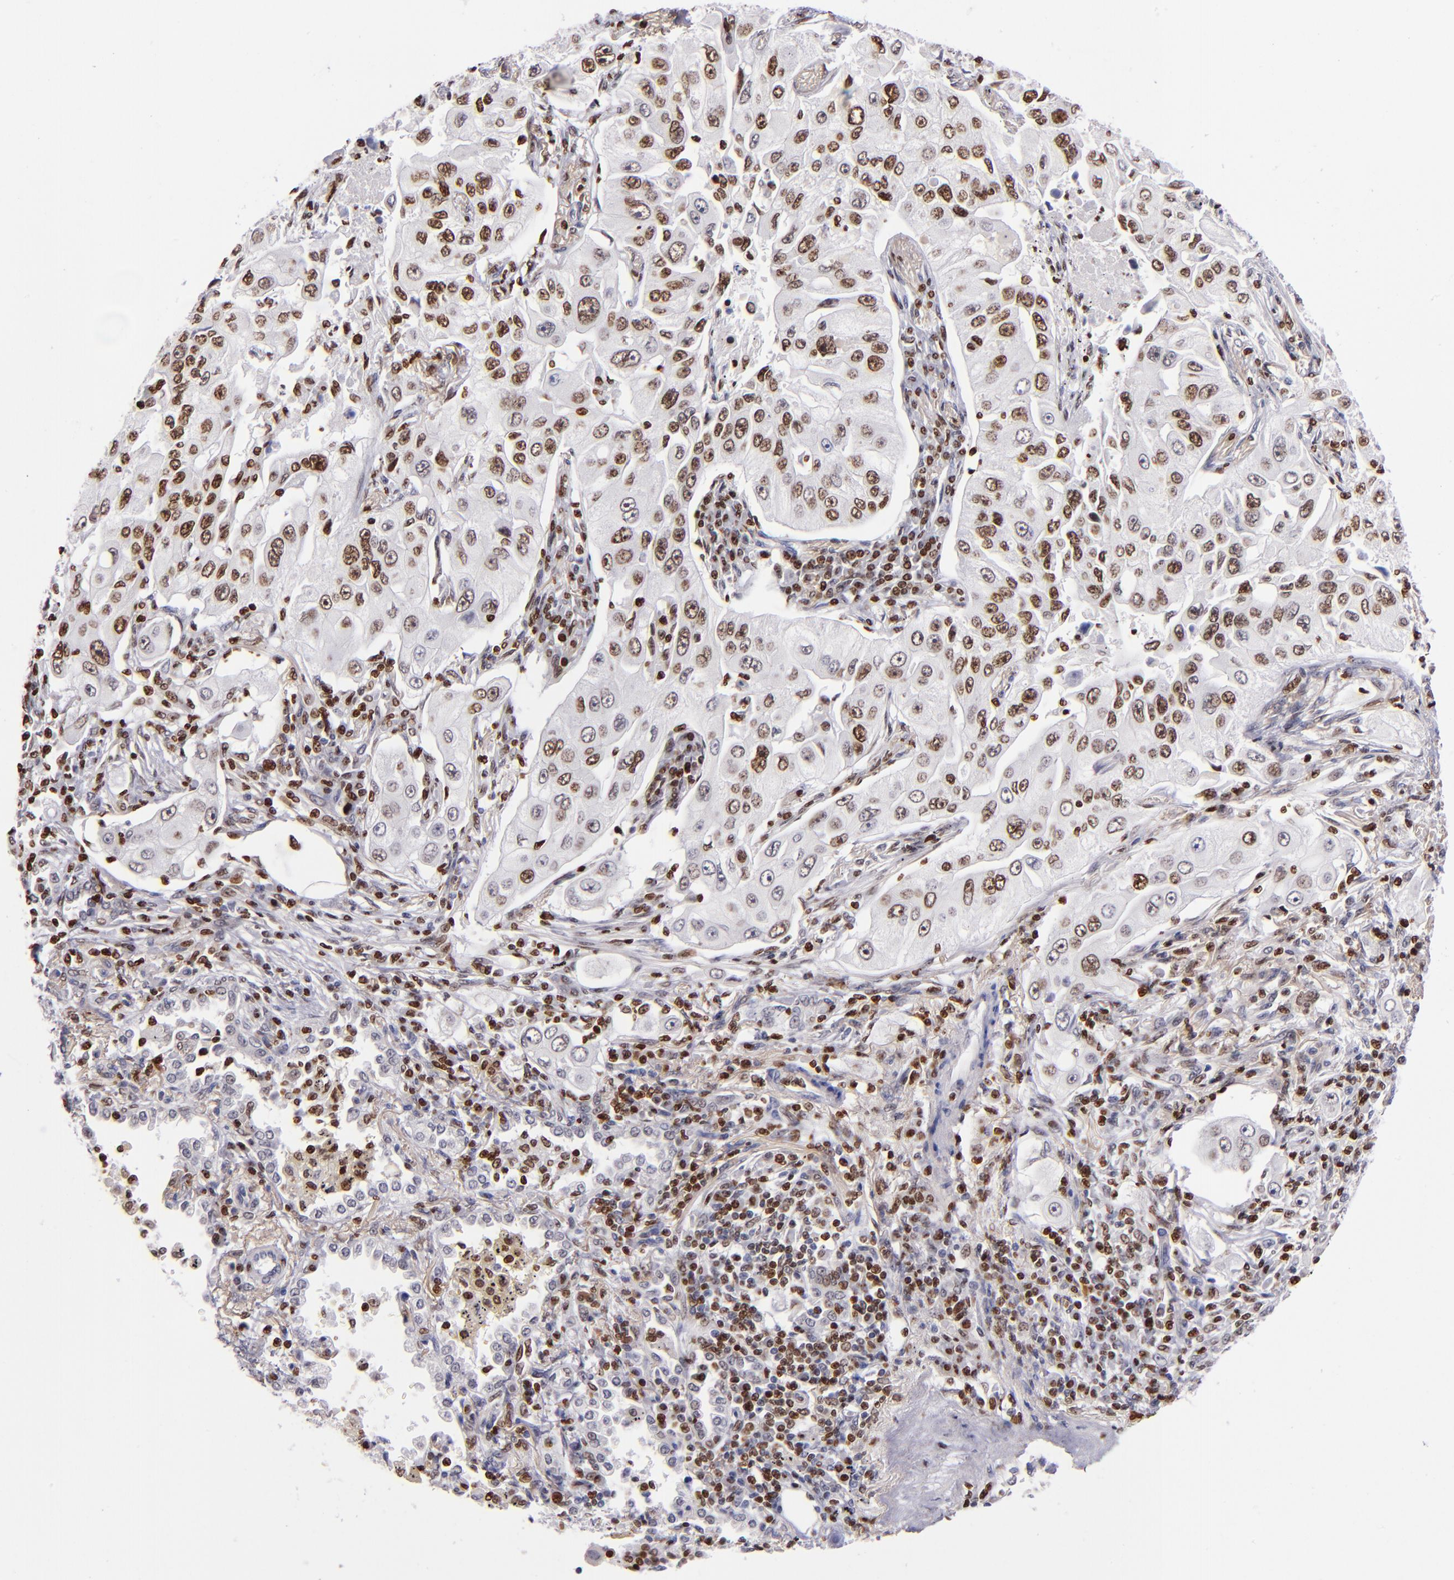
{"staining": {"intensity": "moderate", "quantity": "25%-75%", "location": "nuclear"}, "tissue": "lung cancer", "cell_type": "Tumor cells", "image_type": "cancer", "snomed": [{"axis": "morphology", "description": "Adenocarcinoma, NOS"}, {"axis": "topography", "description": "Lung"}], "caption": "Moderate nuclear staining is identified in approximately 25%-75% of tumor cells in lung cancer. (DAB IHC with brightfield microscopy, high magnification).", "gene": "CDKL5", "patient": {"sex": "male", "age": 84}}